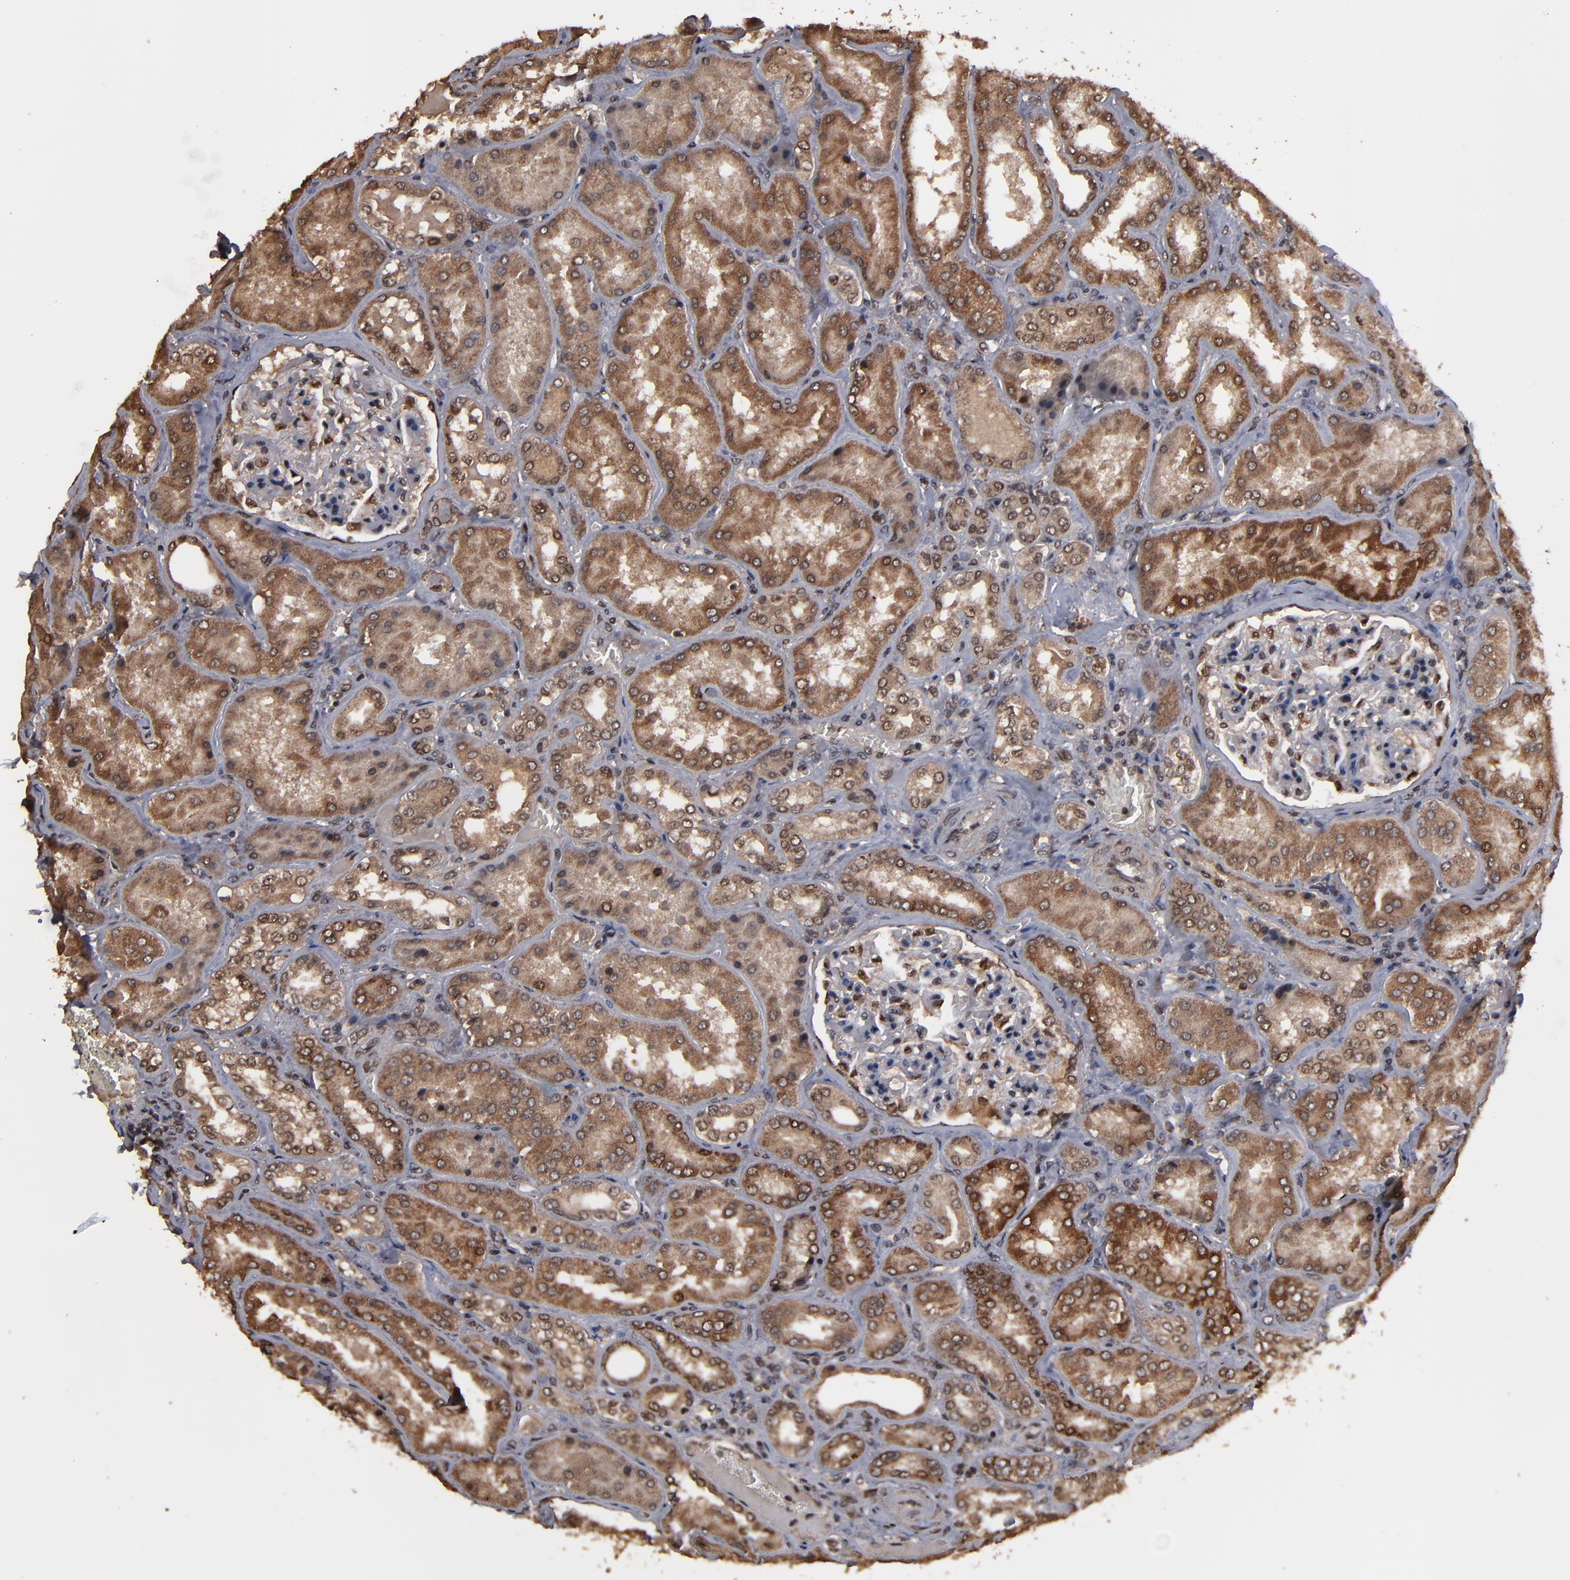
{"staining": {"intensity": "moderate", "quantity": "25%-75%", "location": "nuclear"}, "tissue": "kidney", "cell_type": "Cells in glomeruli", "image_type": "normal", "snomed": [{"axis": "morphology", "description": "Normal tissue, NOS"}, {"axis": "topography", "description": "Kidney"}], "caption": "DAB (3,3'-diaminobenzidine) immunohistochemical staining of normal kidney exhibits moderate nuclear protein positivity in approximately 25%-75% of cells in glomeruli. (IHC, brightfield microscopy, high magnification).", "gene": "NXF2B", "patient": {"sex": "female", "age": 56}}